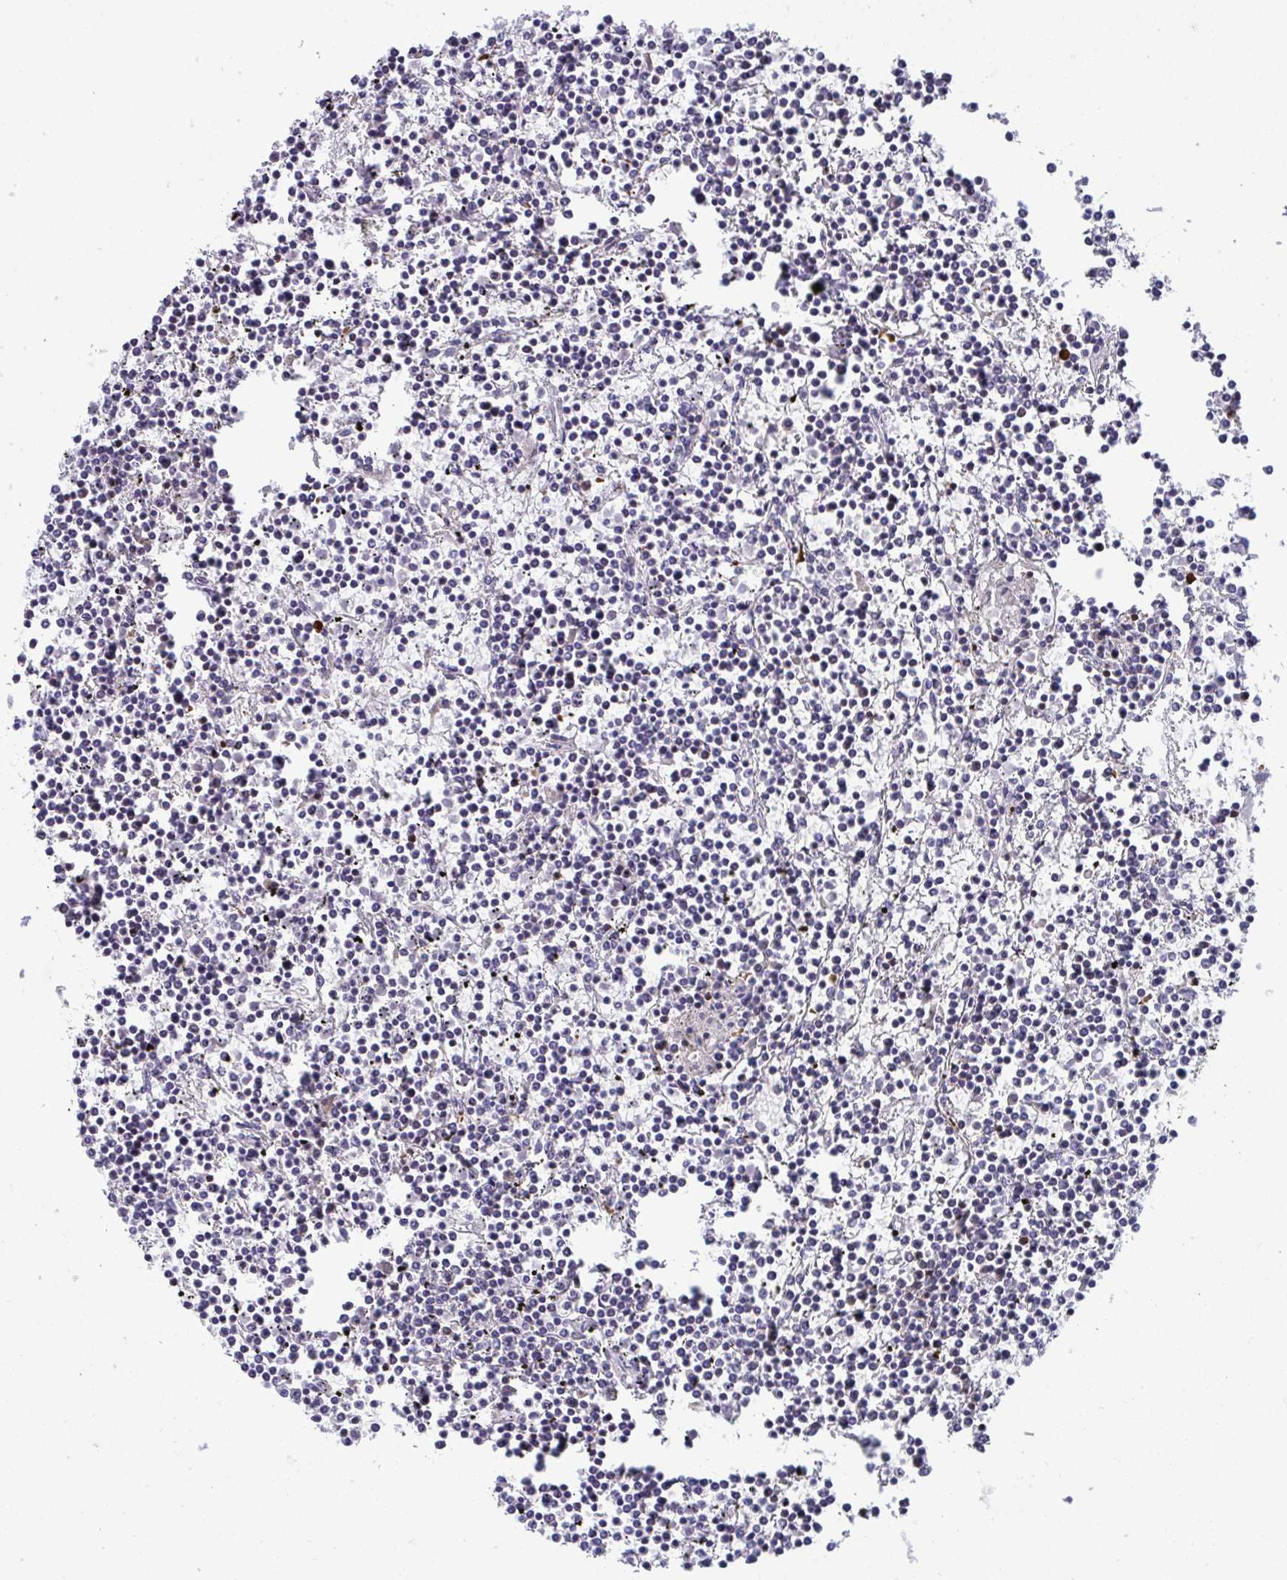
{"staining": {"intensity": "negative", "quantity": "none", "location": "none"}, "tissue": "lymphoma", "cell_type": "Tumor cells", "image_type": "cancer", "snomed": [{"axis": "morphology", "description": "Malignant lymphoma, non-Hodgkin's type, Low grade"}, {"axis": "topography", "description": "Spleen"}], "caption": "This histopathology image is of low-grade malignant lymphoma, non-Hodgkin's type stained with IHC to label a protein in brown with the nuclei are counter-stained blue. There is no positivity in tumor cells. (Stains: DAB IHC with hematoxylin counter stain, Microscopy: brightfield microscopy at high magnification).", "gene": "AOC2", "patient": {"sex": "female", "age": 19}}